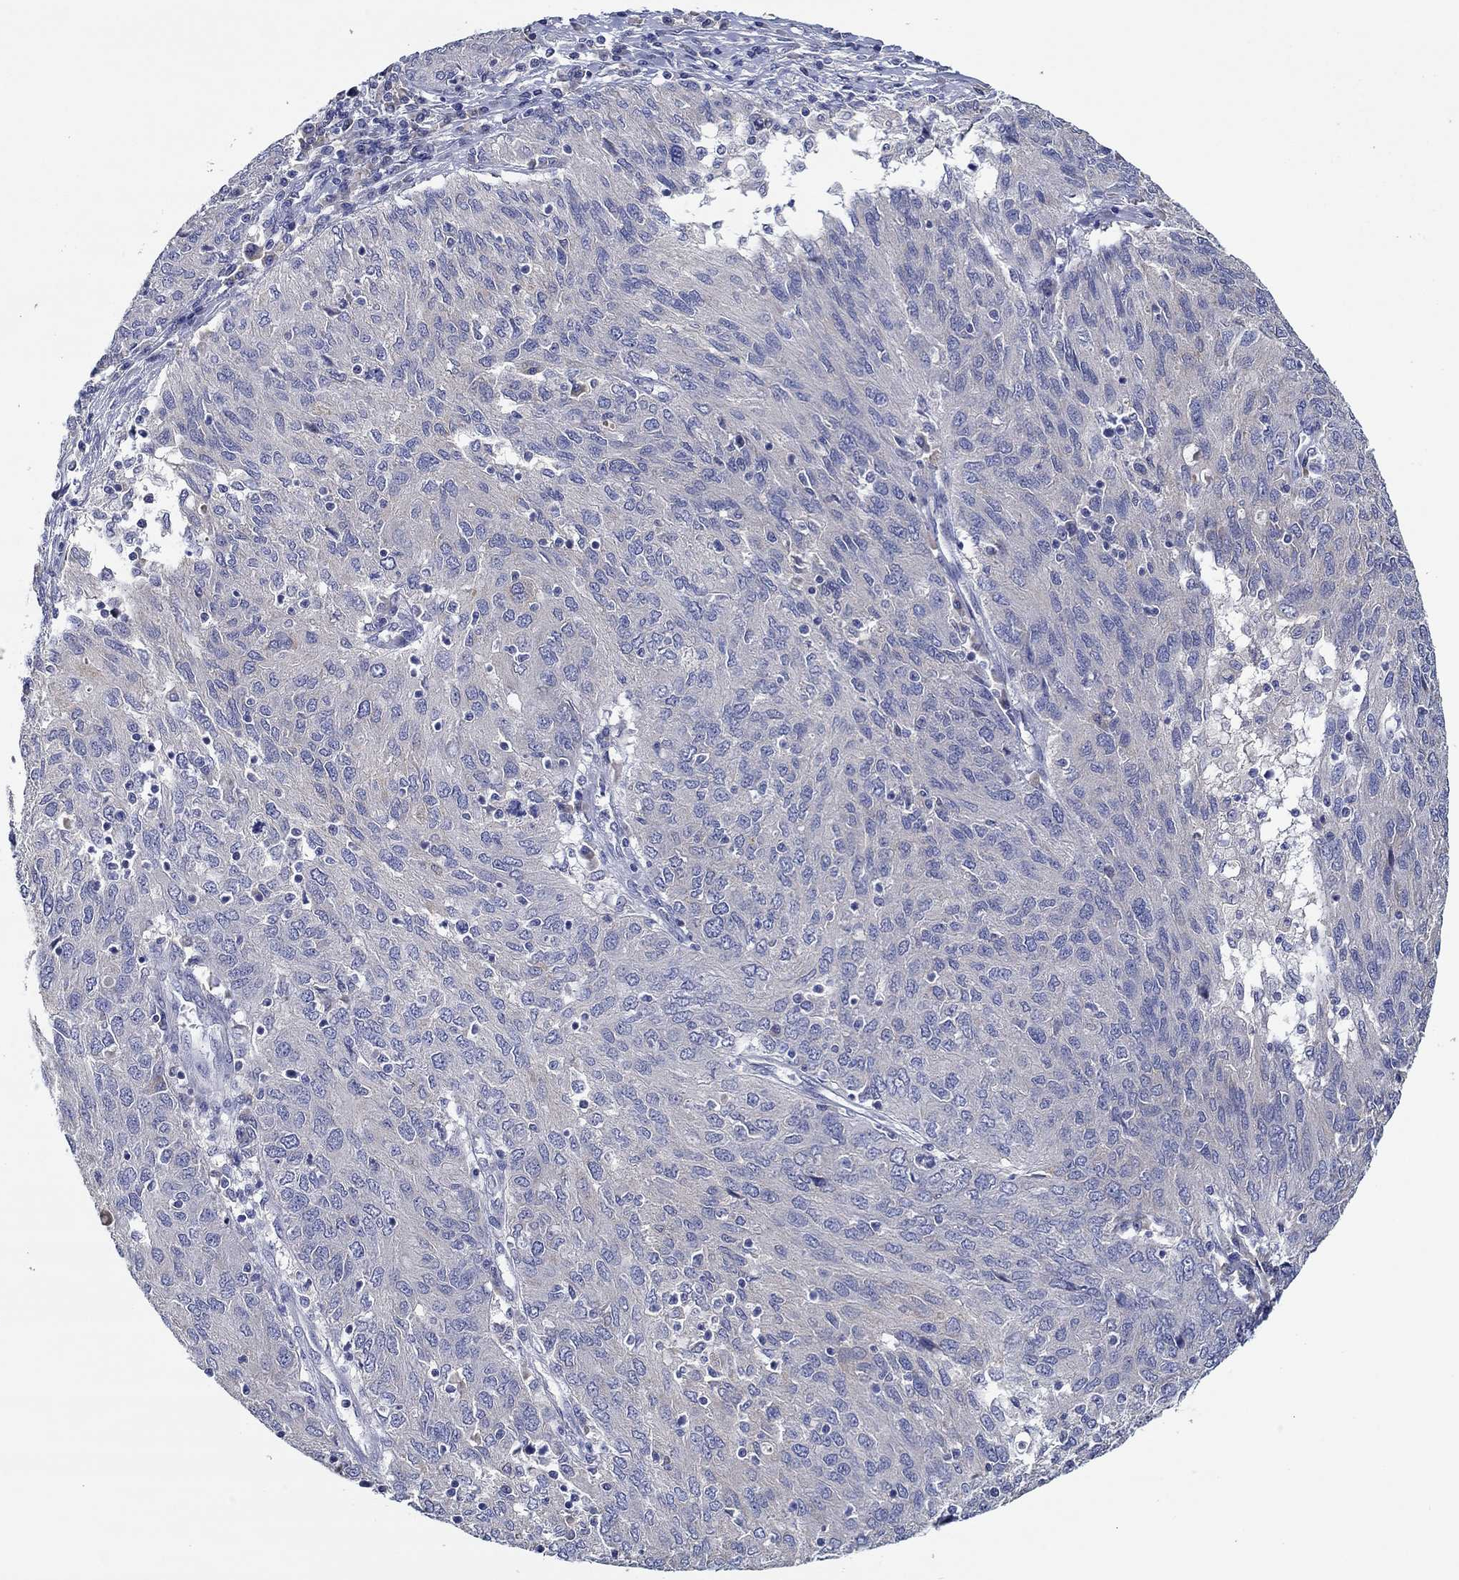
{"staining": {"intensity": "negative", "quantity": "none", "location": "none"}, "tissue": "ovarian cancer", "cell_type": "Tumor cells", "image_type": "cancer", "snomed": [{"axis": "morphology", "description": "Carcinoma, endometroid"}, {"axis": "topography", "description": "Ovary"}], "caption": "Ovarian cancer stained for a protein using immunohistochemistry (IHC) reveals no staining tumor cells.", "gene": "CHIT1", "patient": {"sex": "female", "age": 50}}